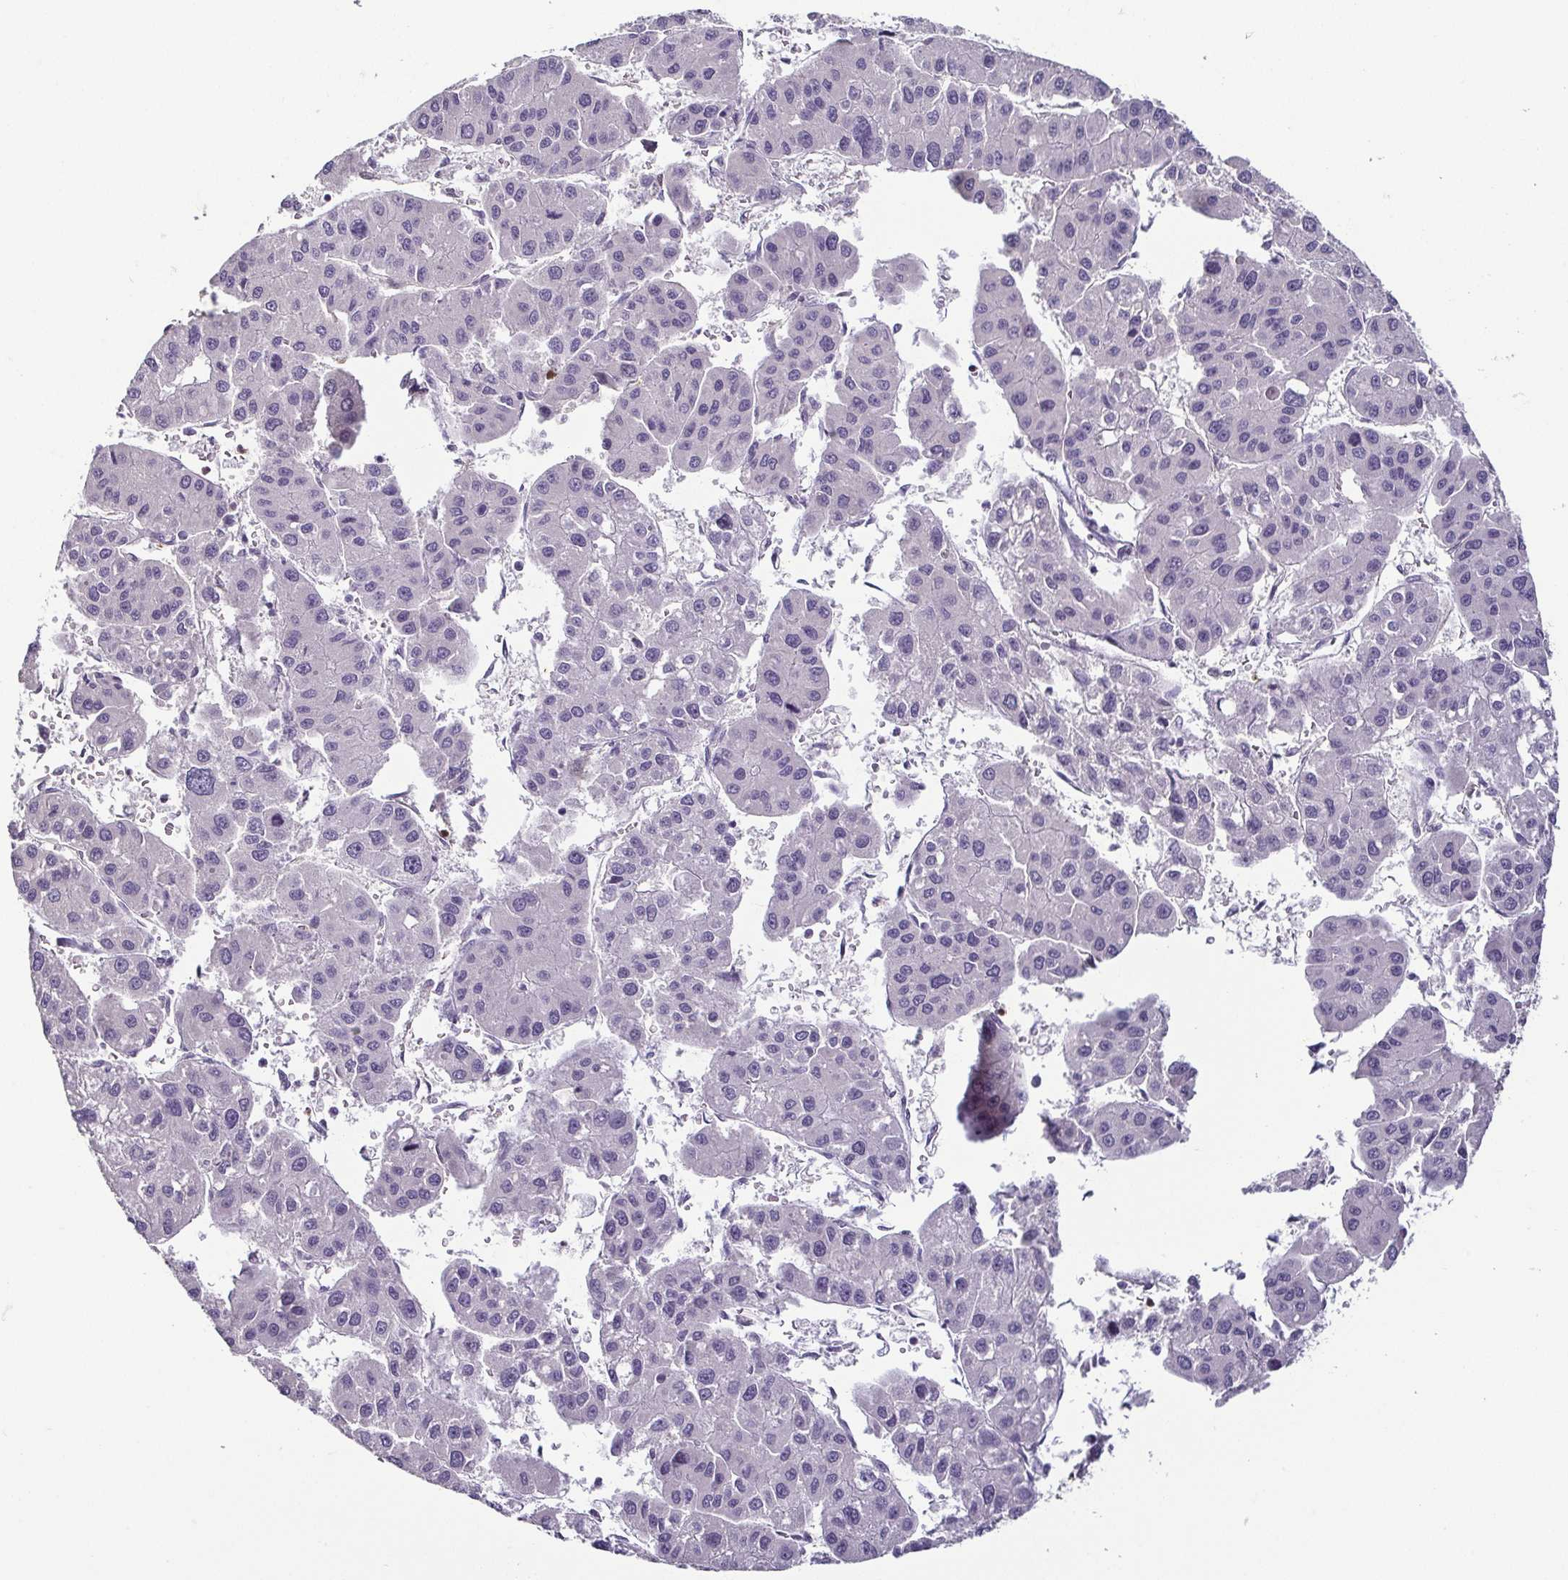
{"staining": {"intensity": "negative", "quantity": "none", "location": "none"}, "tissue": "liver cancer", "cell_type": "Tumor cells", "image_type": "cancer", "snomed": [{"axis": "morphology", "description": "Carcinoma, Hepatocellular, NOS"}, {"axis": "topography", "description": "Liver"}], "caption": "Liver hepatocellular carcinoma stained for a protein using immunohistochemistry reveals no positivity tumor cells.", "gene": "HOPX", "patient": {"sex": "male", "age": 73}}